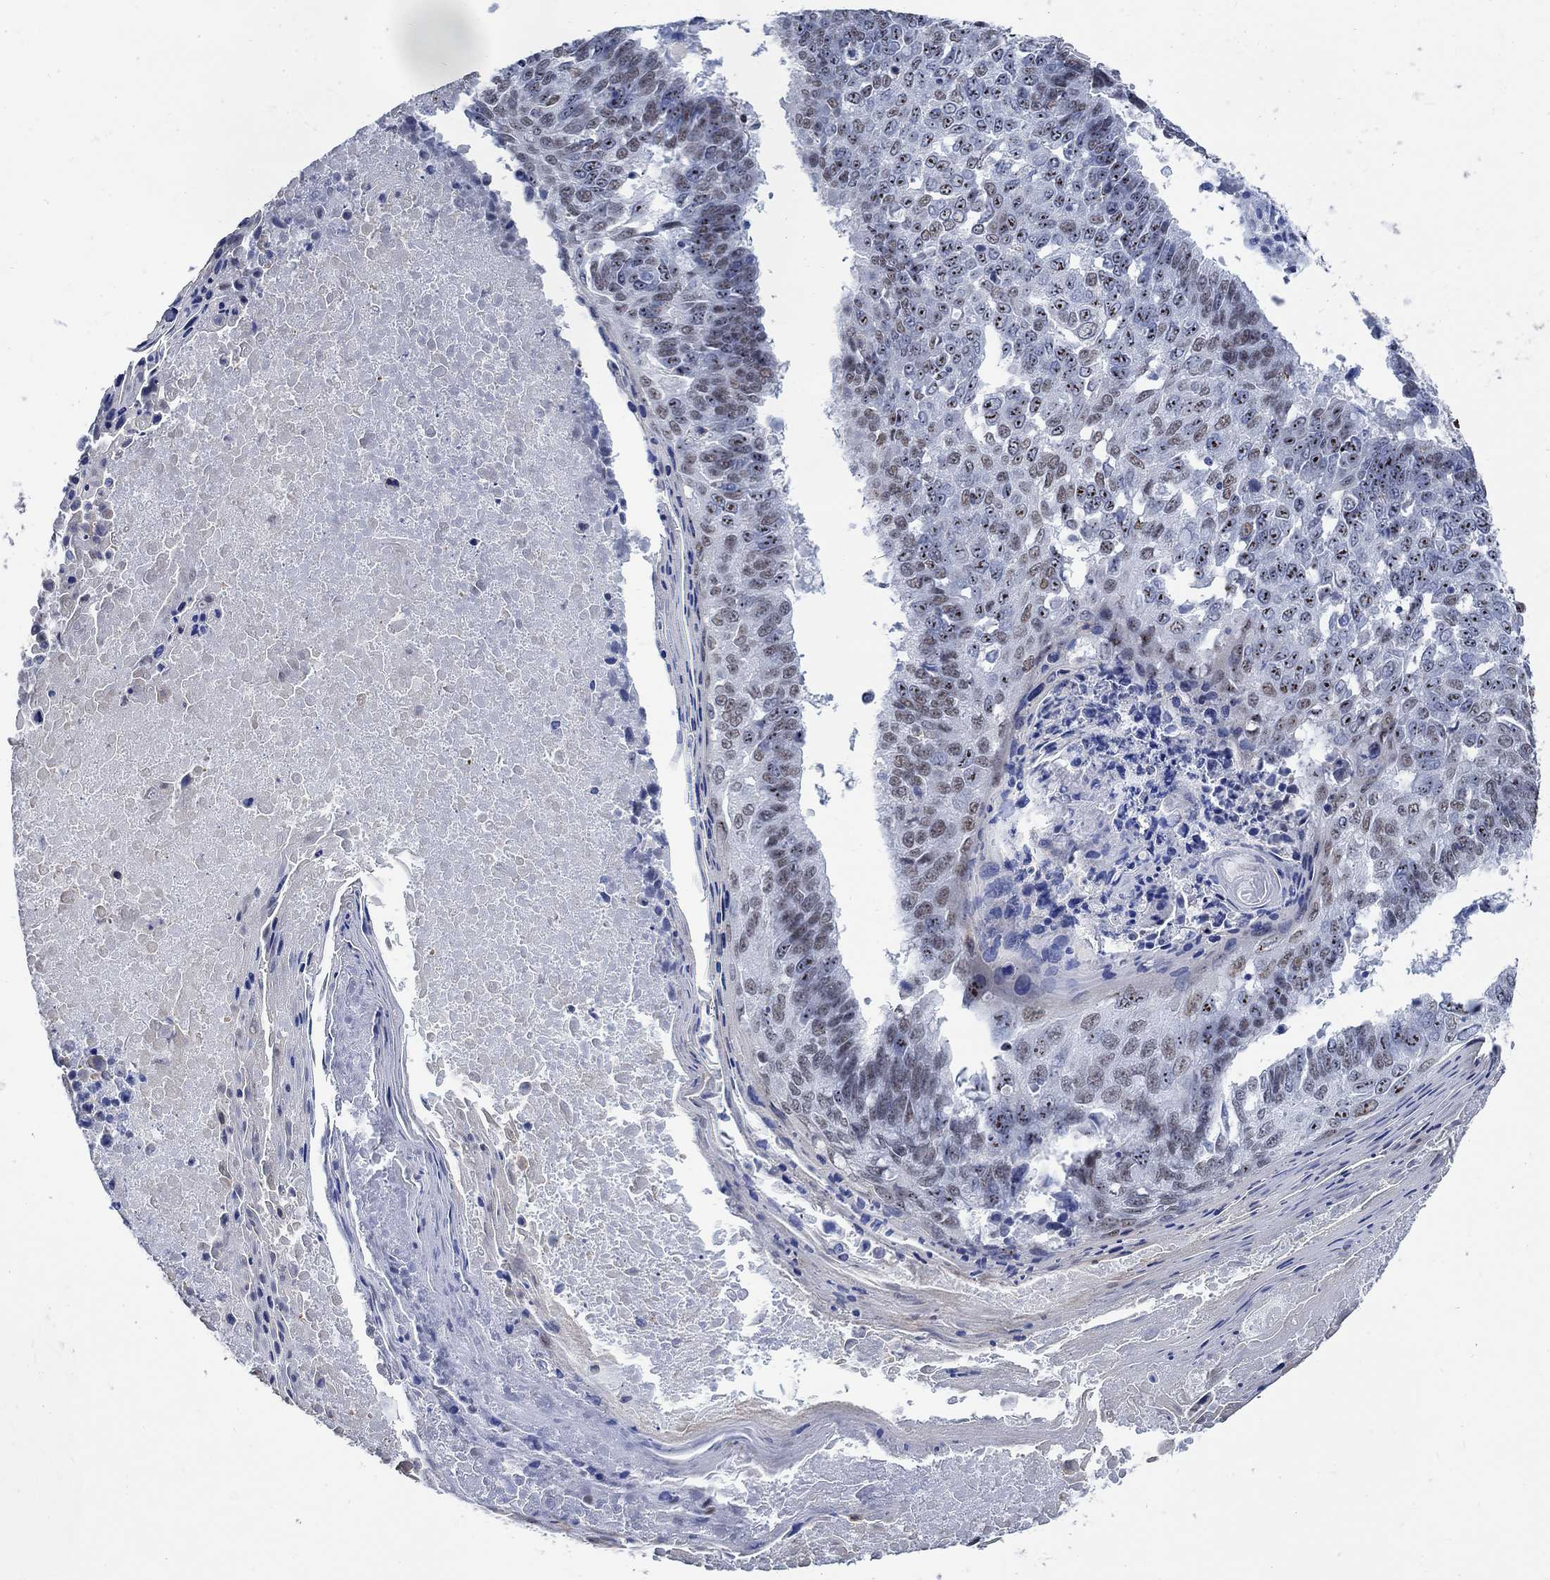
{"staining": {"intensity": "weak", "quantity": "25%-75%", "location": "nuclear"}, "tissue": "lung cancer", "cell_type": "Tumor cells", "image_type": "cancer", "snomed": [{"axis": "morphology", "description": "Squamous cell carcinoma, NOS"}, {"axis": "topography", "description": "Lung"}], "caption": "DAB immunohistochemical staining of lung squamous cell carcinoma displays weak nuclear protein positivity in approximately 25%-75% of tumor cells. (brown staining indicates protein expression, while blue staining denotes nuclei).", "gene": "DLK1", "patient": {"sex": "male", "age": 73}}